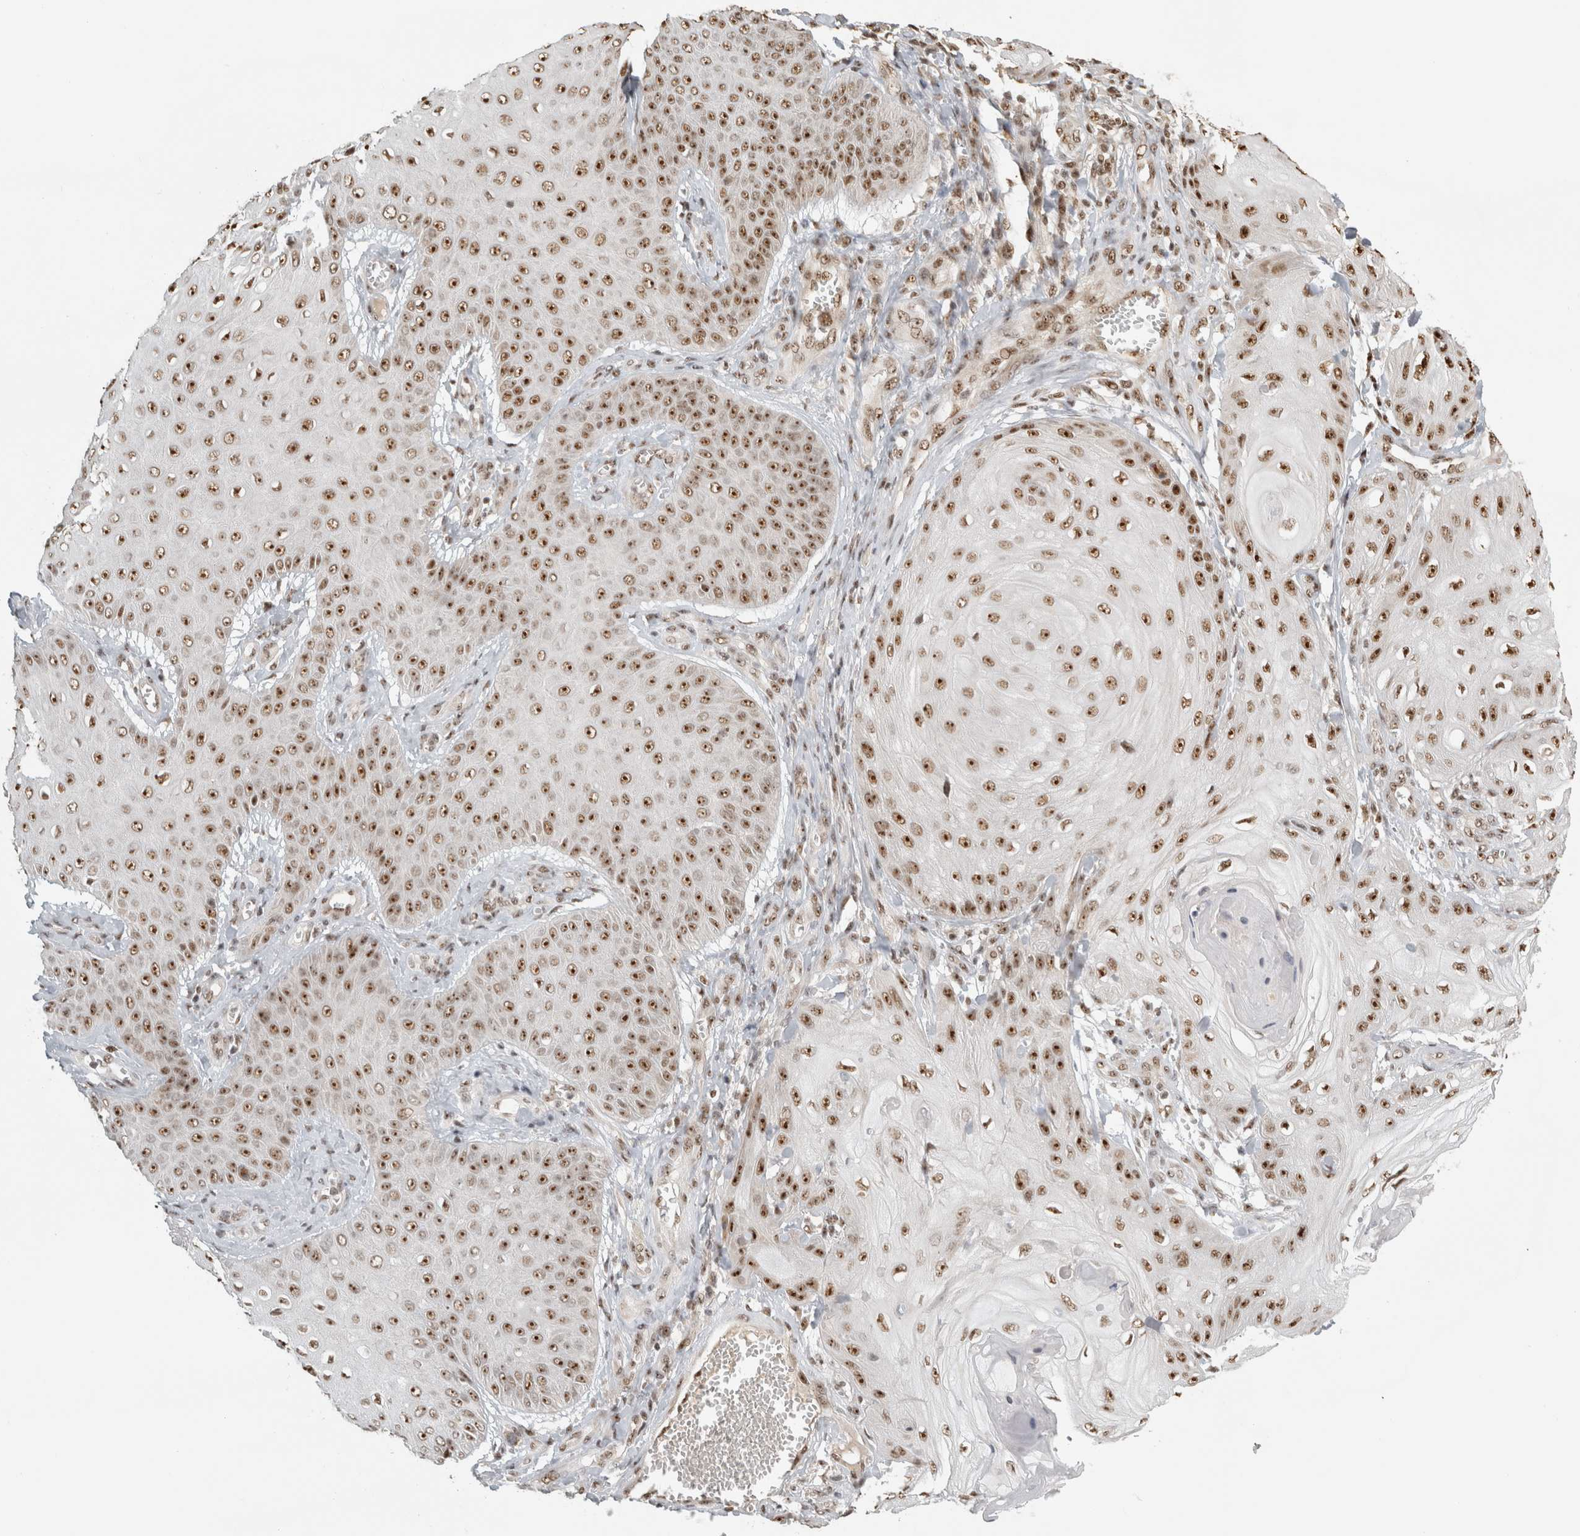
{"staining": {"intensity": "moderate", "quantity": ">75%", "location": "nuclear"}, "tissue": "skin cancer", "cell_type": "Tumor cells", "image_type": "cancer", "snomed": [{"axis": "morphology", "description": "Squamous cell carcinoma, NOS"}, {"axis": "topography", "description": "Skin"}], "caption": "The photomicrograph reveals immunohistochemical staining of skin cancer. There is moderate nuclear expression is present in approximately >75% of tumor cells.", "gene": "EBNA1BP2", "patient": {"sex": "male", "age": 74}}